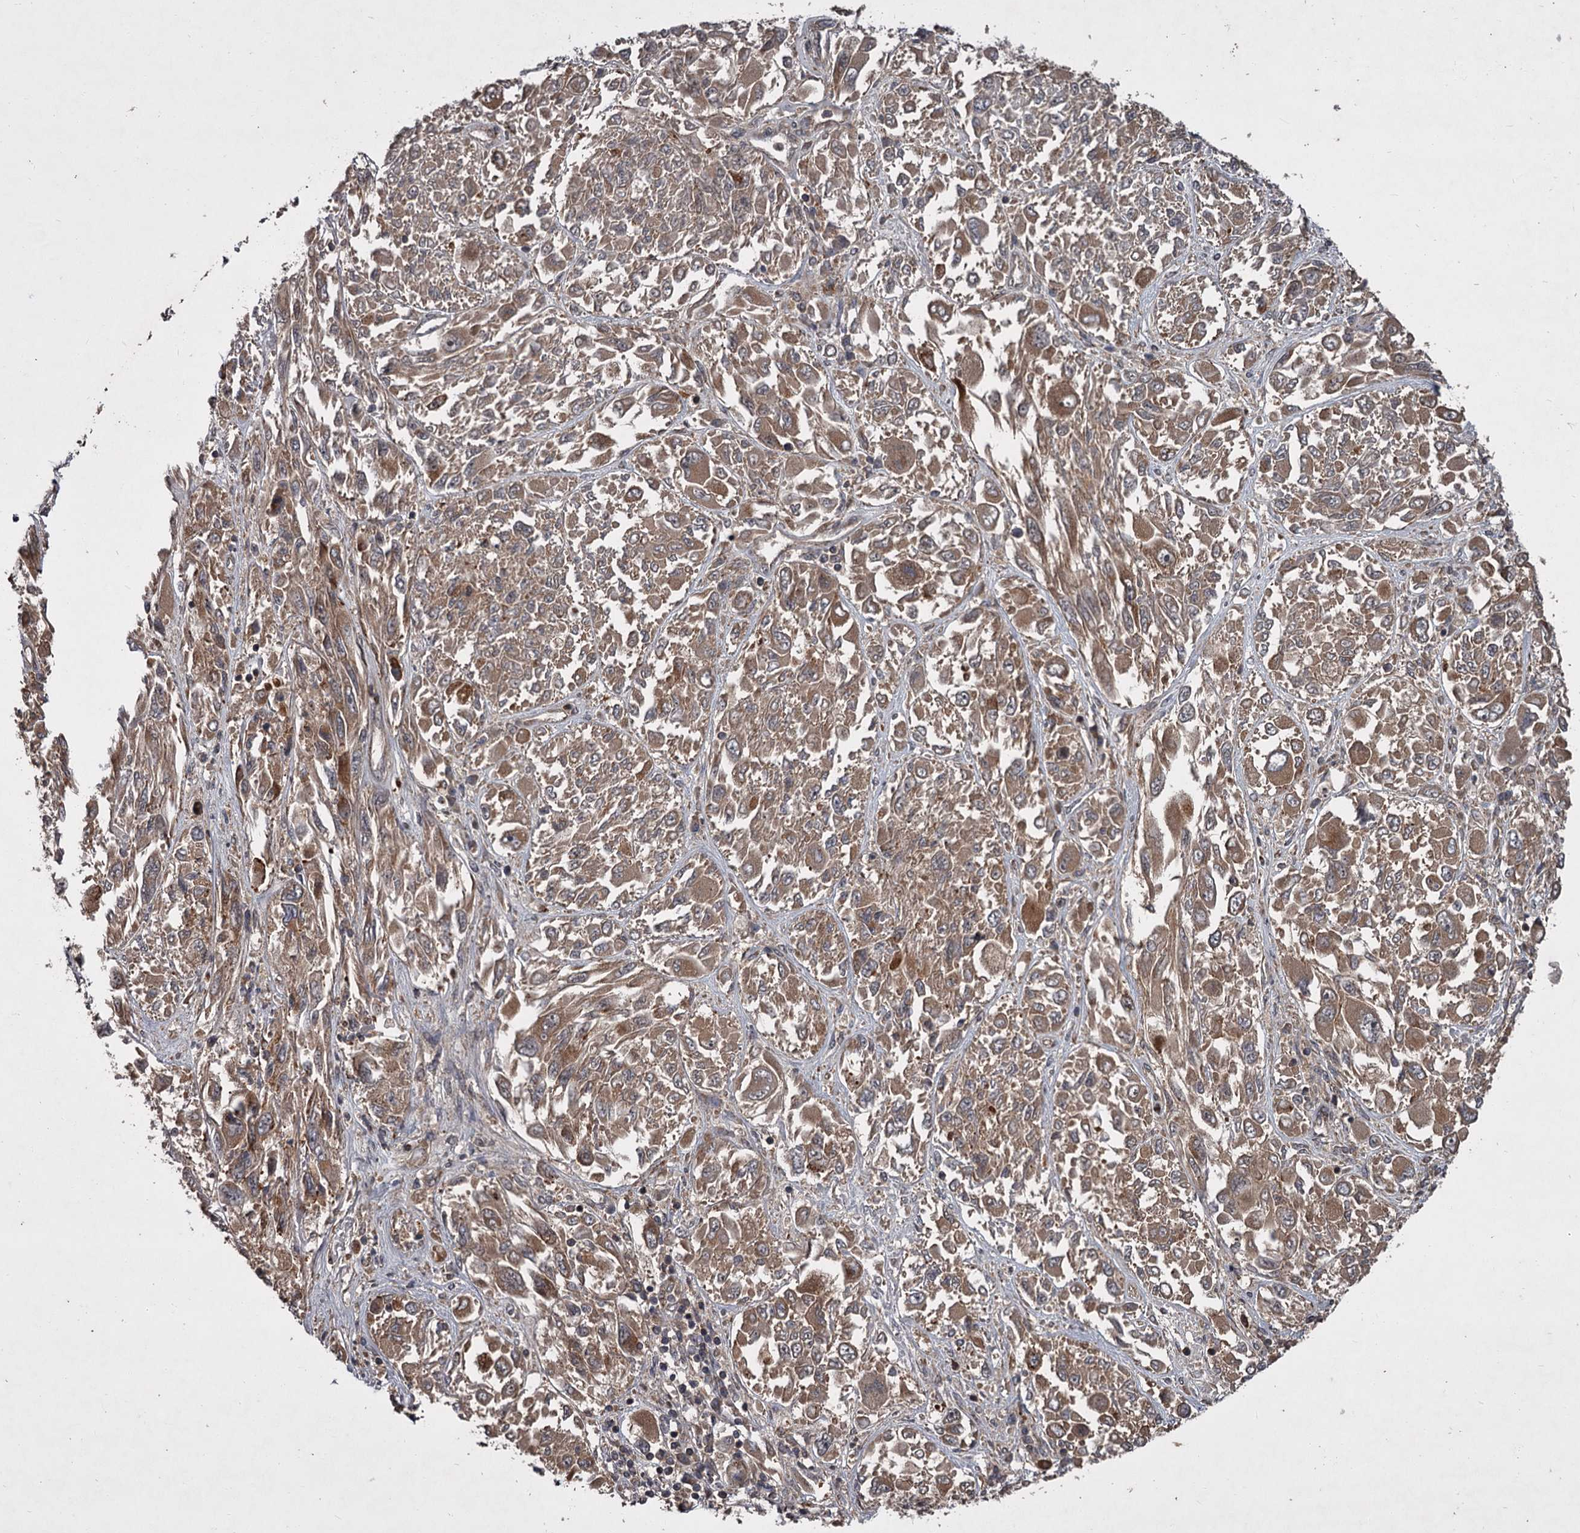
{"staining": {"intensity": "moderate", "quantity": ">75%", "location": "cytoplasmic/membranous"}, "tissue": "melanoma", "cell_type": "Tumor cells", "image_type": "cancer", "snomed": [{"axis": "morphology", "description": "Malignant melanoma, NOS"}, {"axis": "topography", "description": "Skin"}], "caption": "Malignant melanoma stained with a protein marker reveals moderate staining in tumor cells.", "gene": "UNC93B1", "patient": {"sex": "female", "age": 91}}